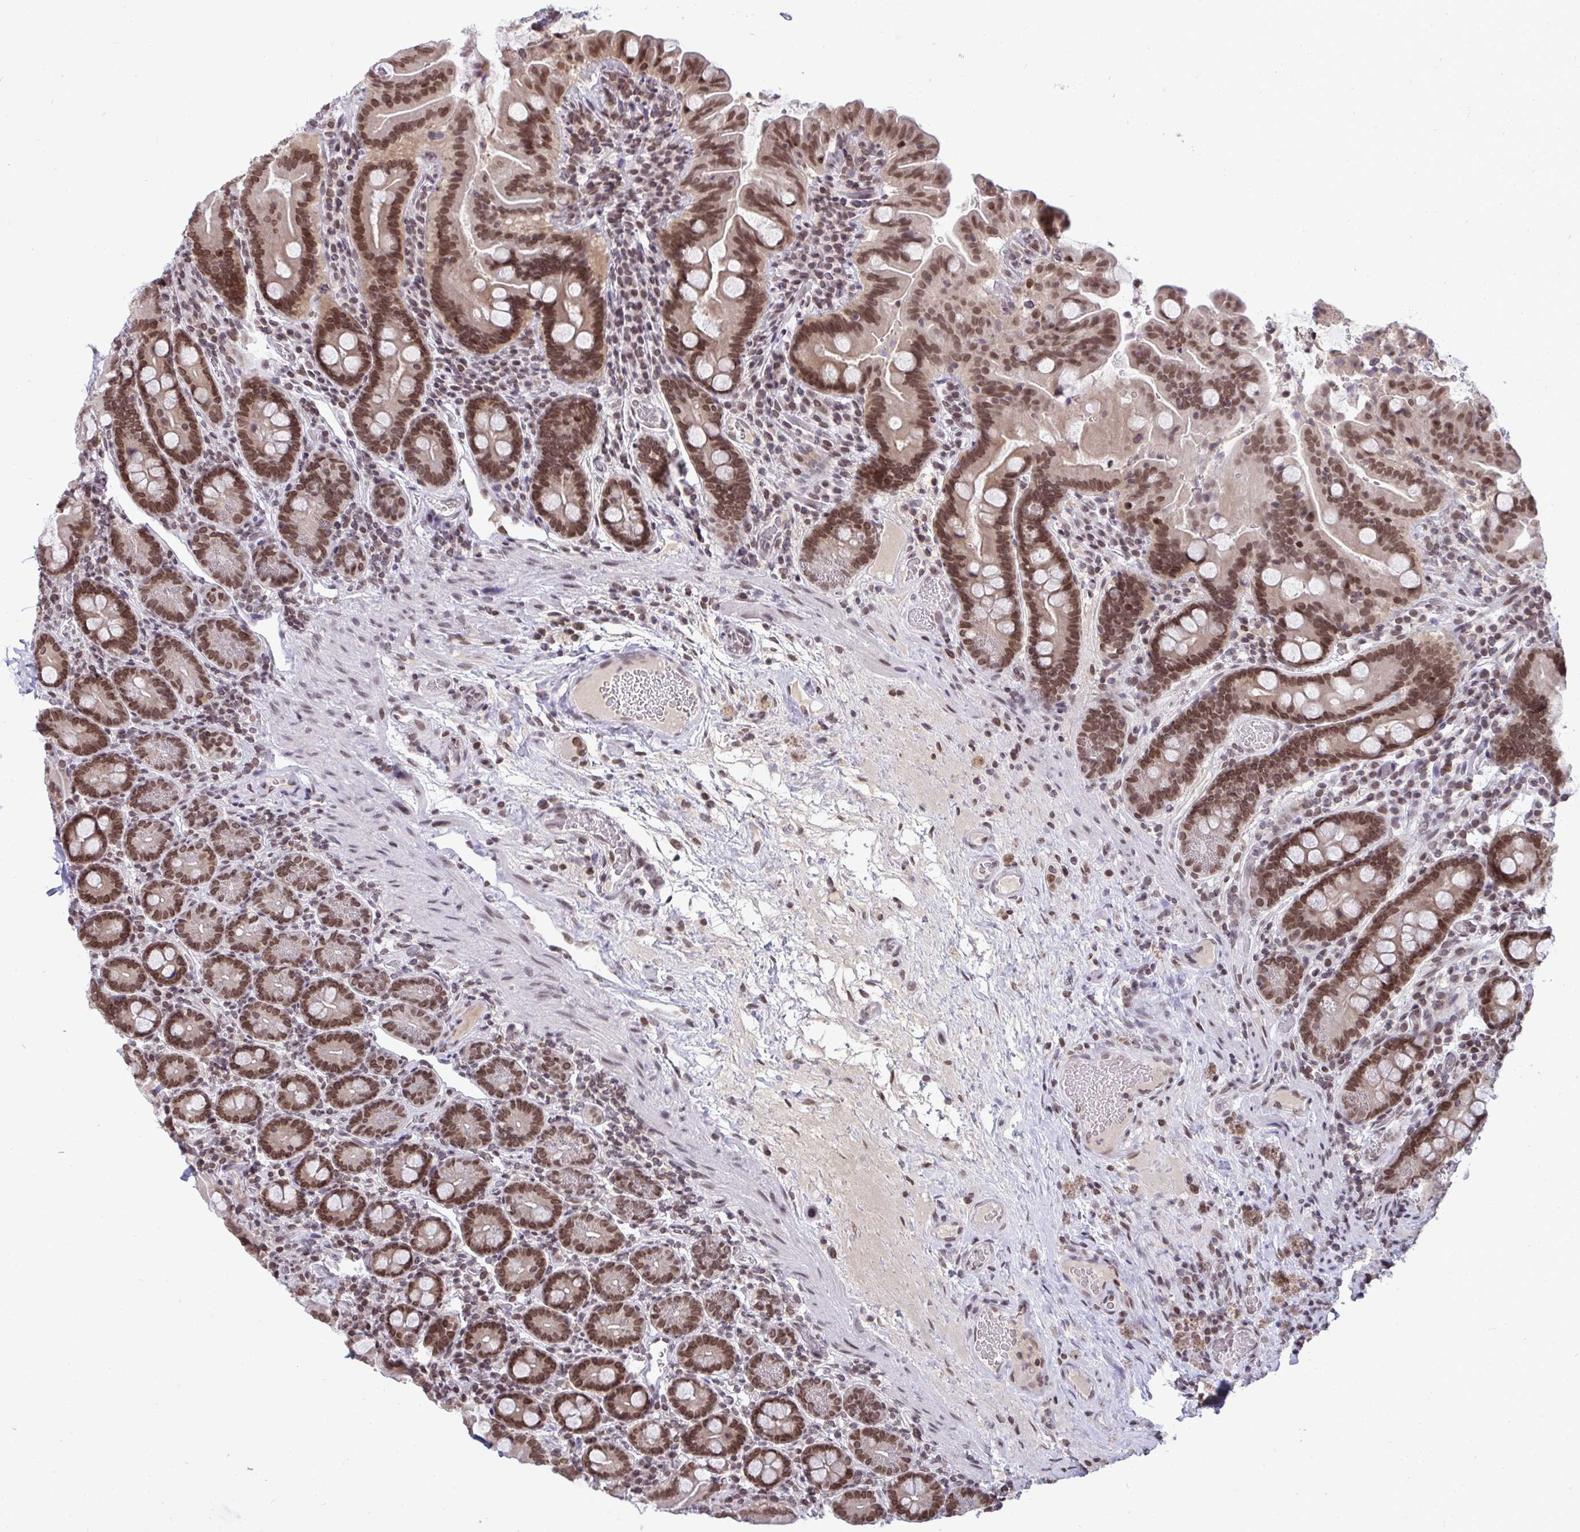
{"staining": {"intensity": "moderate", "quantity": ">75%", "location": "nuclear"}, "tissue": "small intestine", "cell_type": "Glandular cells", "image_type": "normal", "snomed": [{"axis": "morphology", "description": "Normal tissue, NOS"}, {"axis": "topography", "description": "Small intestine"}], "caption": "An immunohistochemistry (IHC) histopathology image of normal tissue is shown. Protein staining in brown labels moderate nuclear positivity in small intestine within glandular cells.", "gene": "JPT1", "patient": {"sex": "male", "age": 26}}